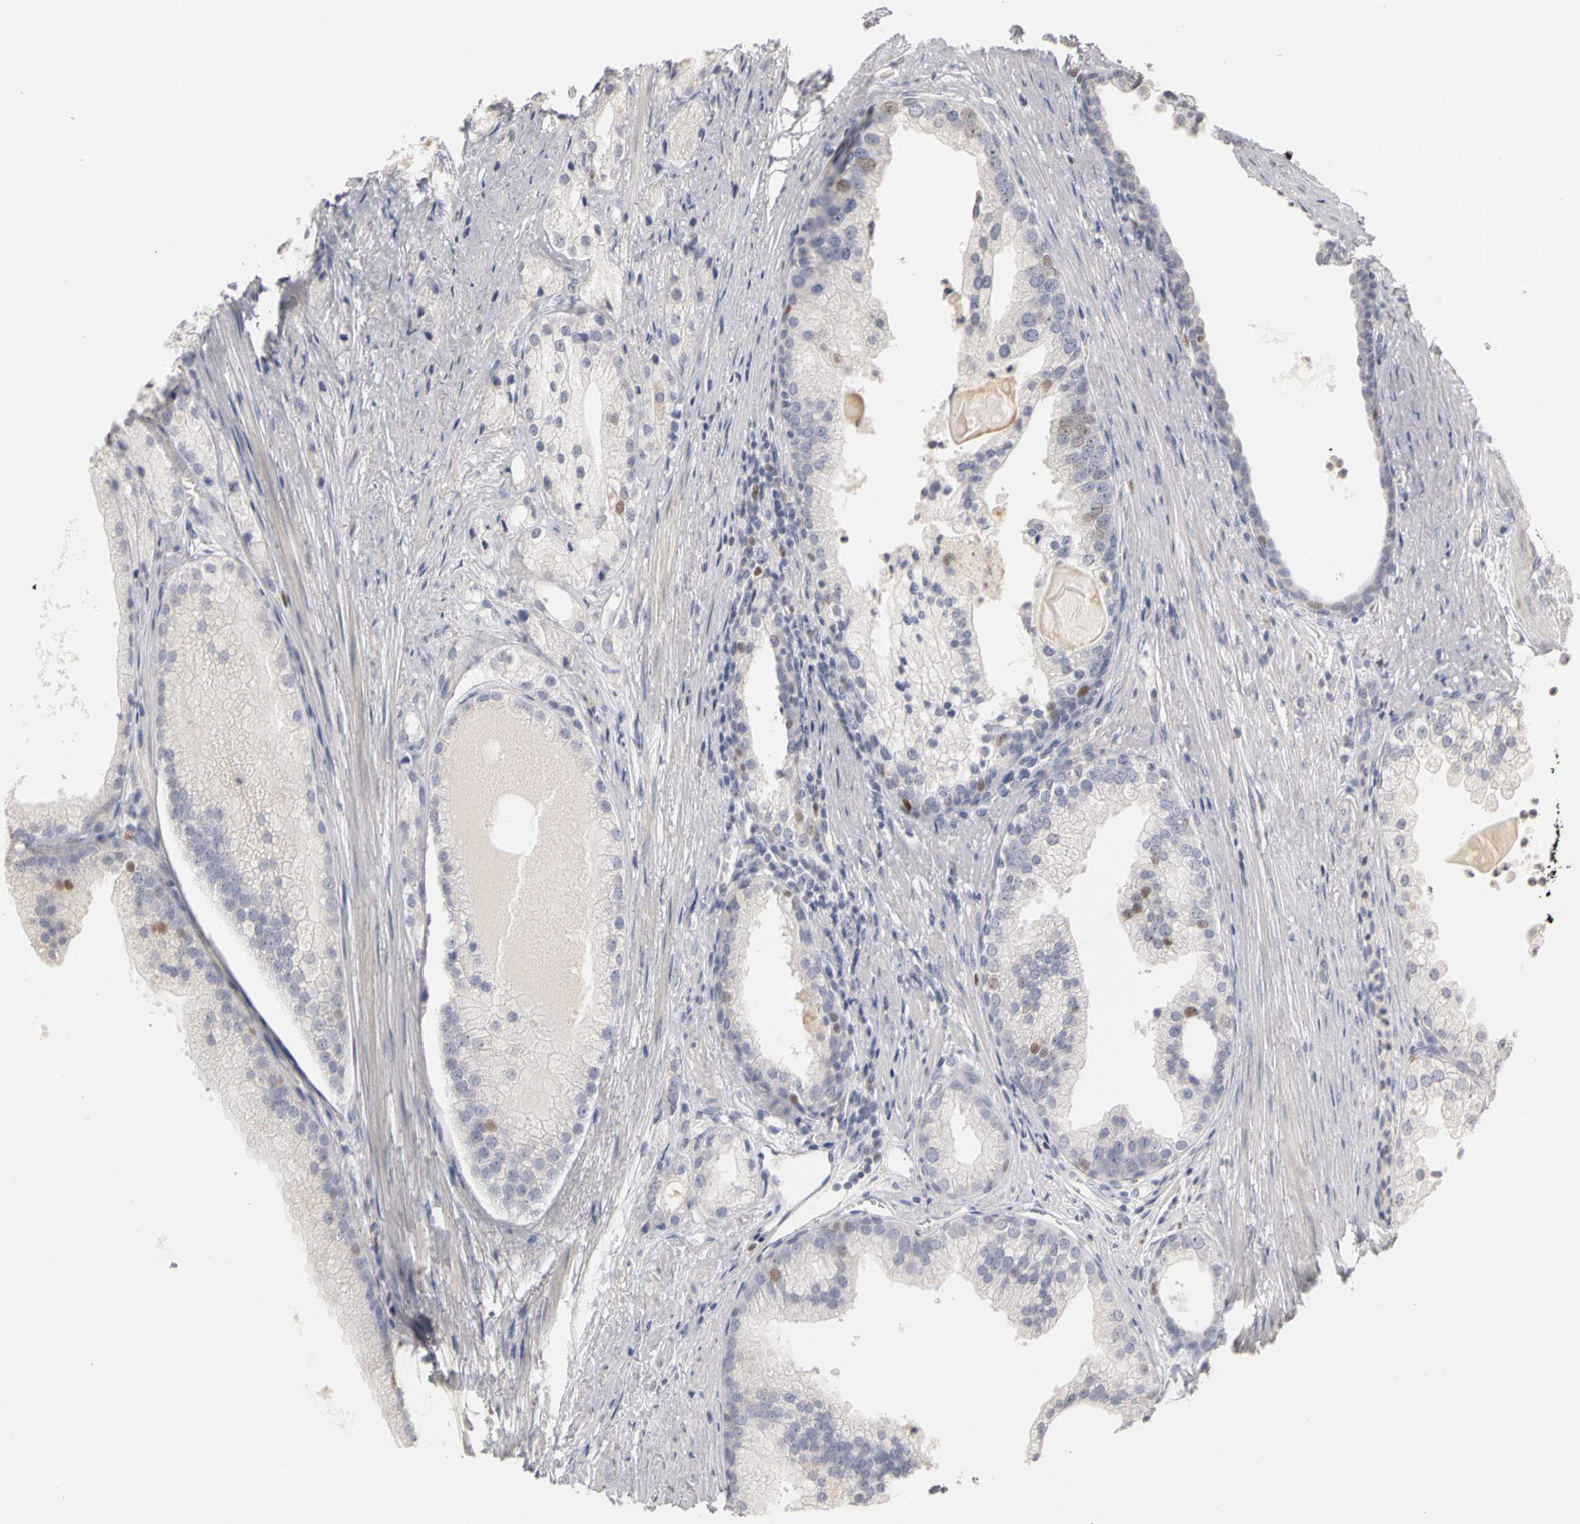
{"staining": {"intensity": "moderate", "quantity": "<25%", "location": "nuclear"}, "tissue": "prostate cancer", "cell_type": "Tumor cells", "image_type": "cancer", "snomed": [{"axis": "morphology", "description": "Adenocarcinoma, Low grade"}, {"axis": "topography", "description": "Prostate"}], "caption": "IHC staining of prostate cancer, which reveals low levels of moderate nuclear positivity in about <25% of tumor cells indicating moderate nuclear protein positivity. The staining was performed using DAB (3,3'-diaminobenzidine) (brown) for protein detection and nuclei were counterstained in hematoxylin (blue).", "gene": "MCM6", "patient": {"sex": "male", "age": 69}}